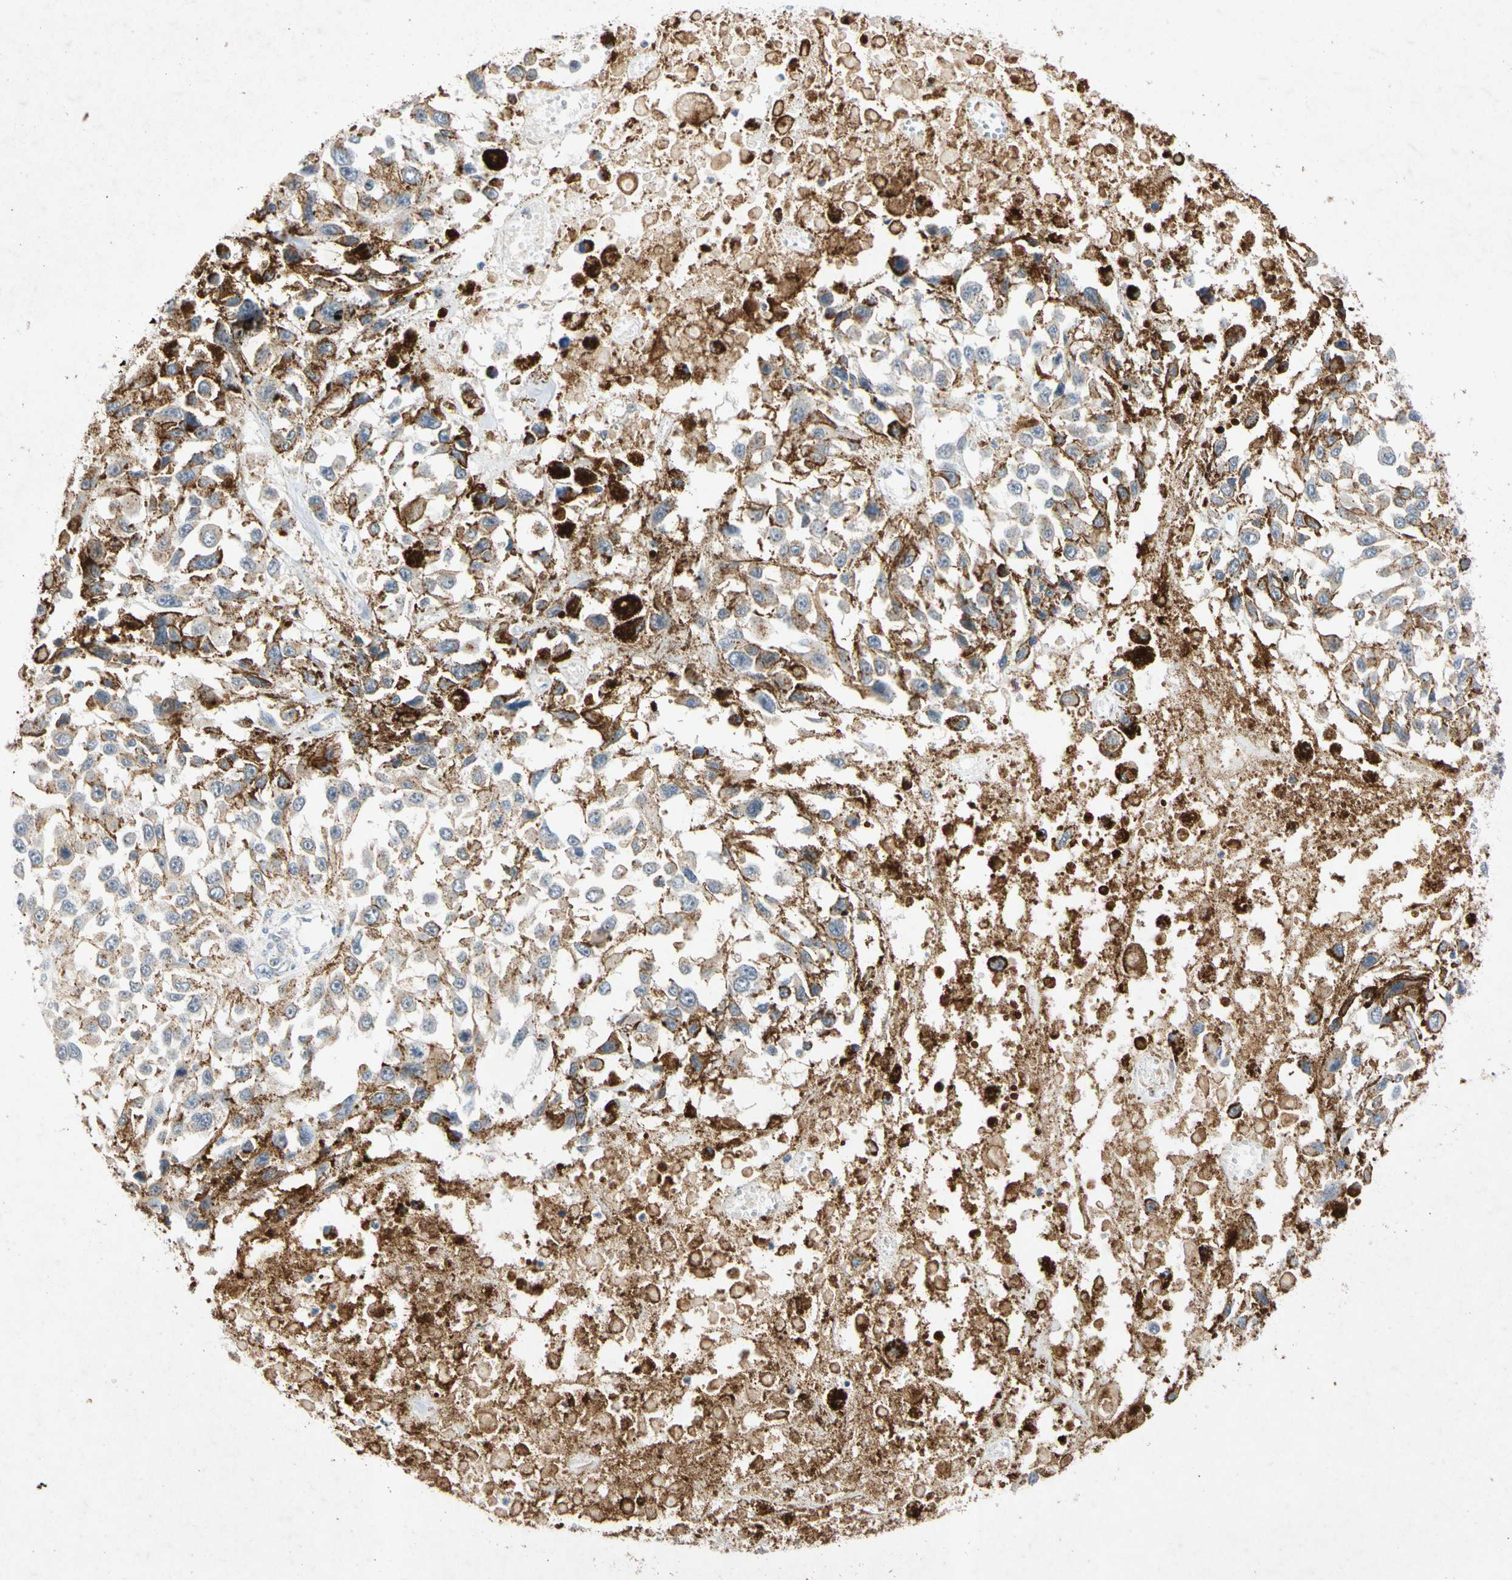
{"staining": {"intensity": "negative", "quantity": "none", "location": "none"}, "tissue": "melanoma", "cell_type": "Tumor cells", "image_type": "cancer", "snomed": [{"axis": "morphology", "description": "Malignant melanoma, Metastatic site"}, {"axis": "topography", "description": "Lymph node"}], "caption": "DAB (3,3'-diaminobenzidine) immunohistochemical staining of human melanoma displays no significant positivity in tumor cells.", "gene": "GASK1B", "patient": {"sex": "male", "age": 59}}